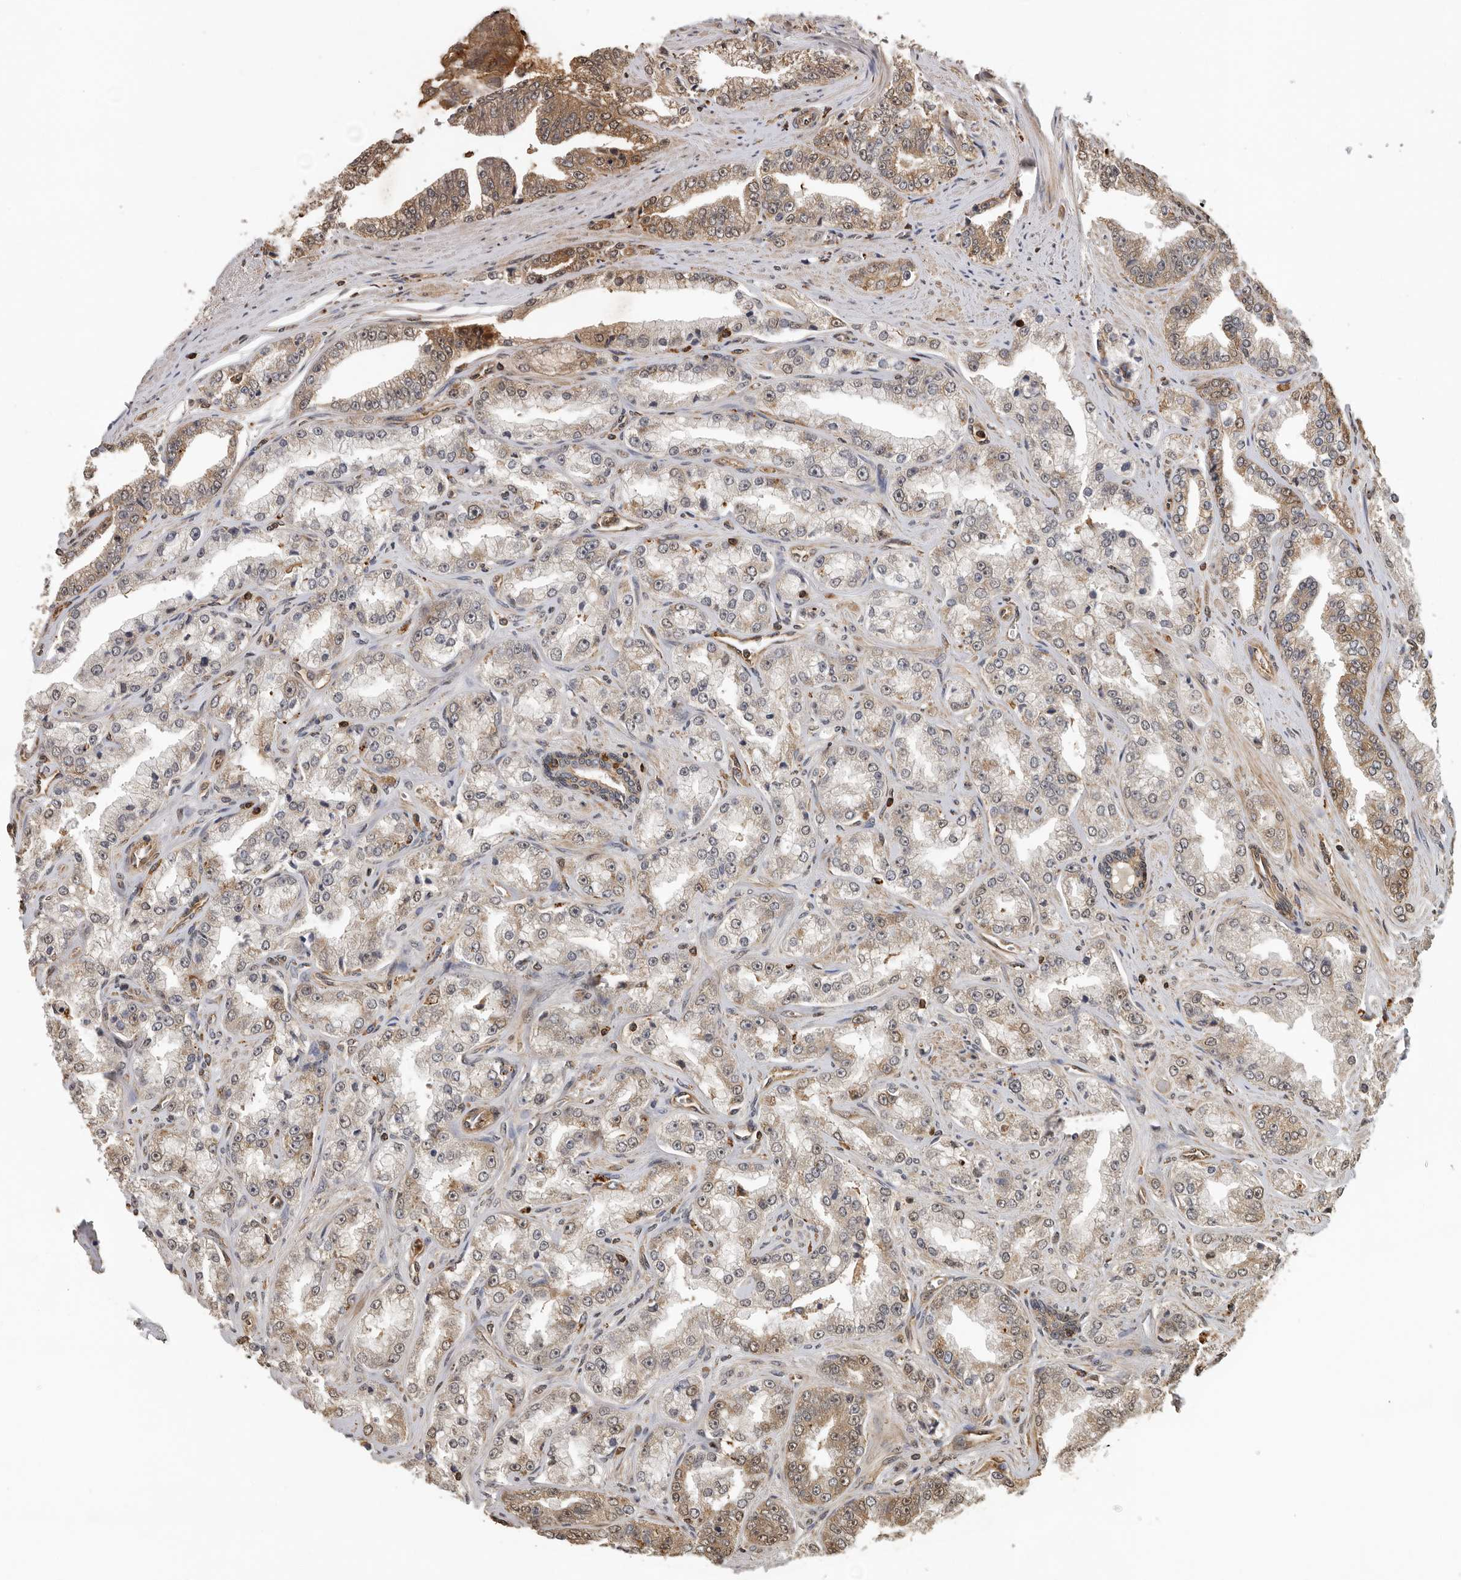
{"staining": {"intensity": "weak", "quantity": ">75%", "location": "cytoplasmic/membranous"}, "tissue": "prostate cancer", "cell_type": "Tumor cells", "image_type": "cancer", "snomed": [{"axis": "morphology", "description": "Adenocarcinoma, High grade"}, {"axis": "topography", "description": "Prostate"}], "caption": "Immunohistochemical staining of prostate high-grade adenocarcinoma shows low levels of weak cytoplasmic/membranous protein positivity in about >75% of tumor cells.", "gene": "RNF157", "patient": {"sex": "male", "age": 71}}